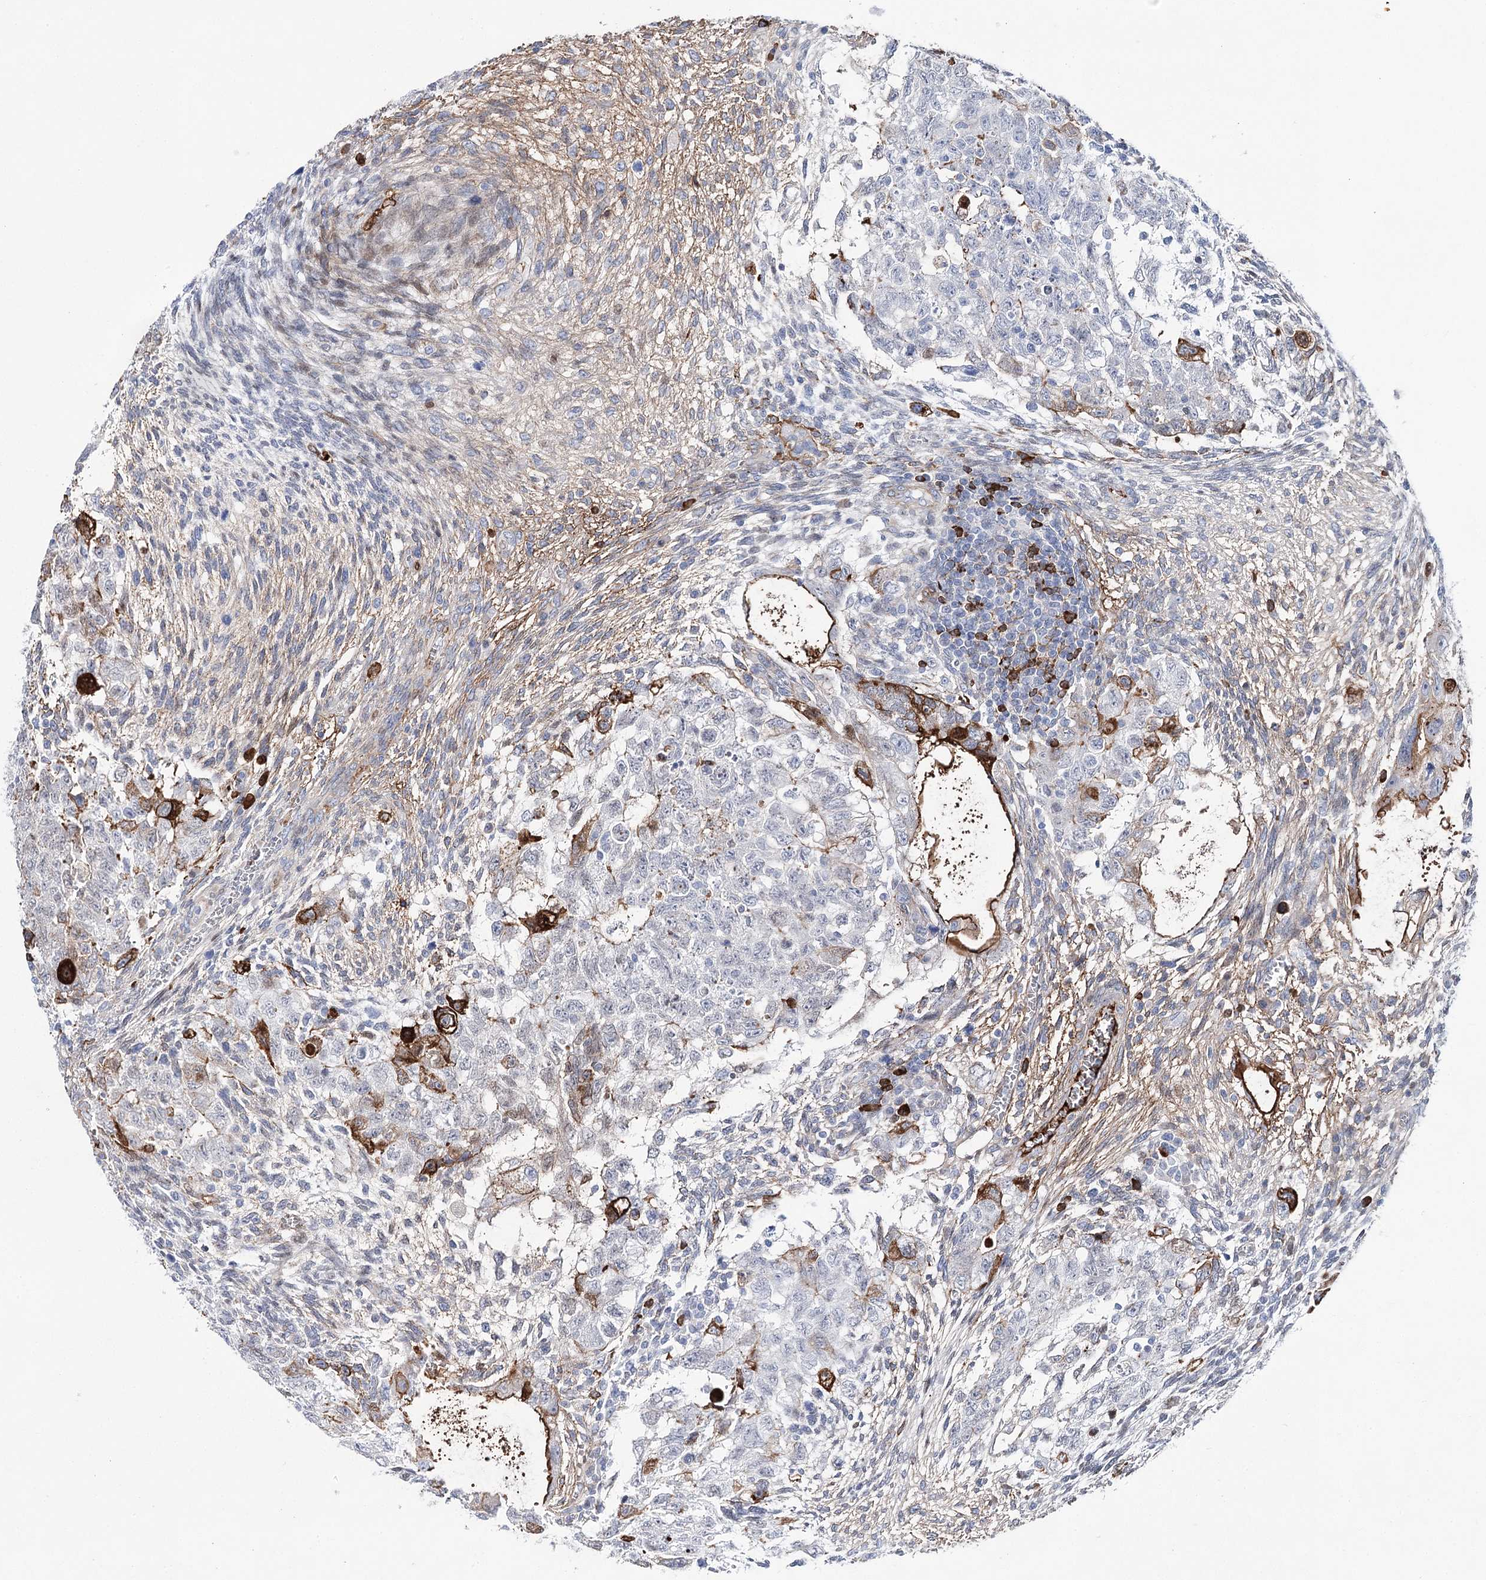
{"staining": {"intensity": "negative", "quantity": "none", "location": "none"}, "tissue": "testis cancer", "cell_type": "Tumor cells", "image_type": "cancer", "snomed": [{"axis": "morphology", "description": "Carcinoma, Embryonal, NOS"}, {"axis": "topography", "description": "Testis"}], "caption": "Tumor cells are negative for protein expression in human testis embryonal carcinoma.", "gene": "ANKRD23", "patient": {"sex": "male", "age": 37}}